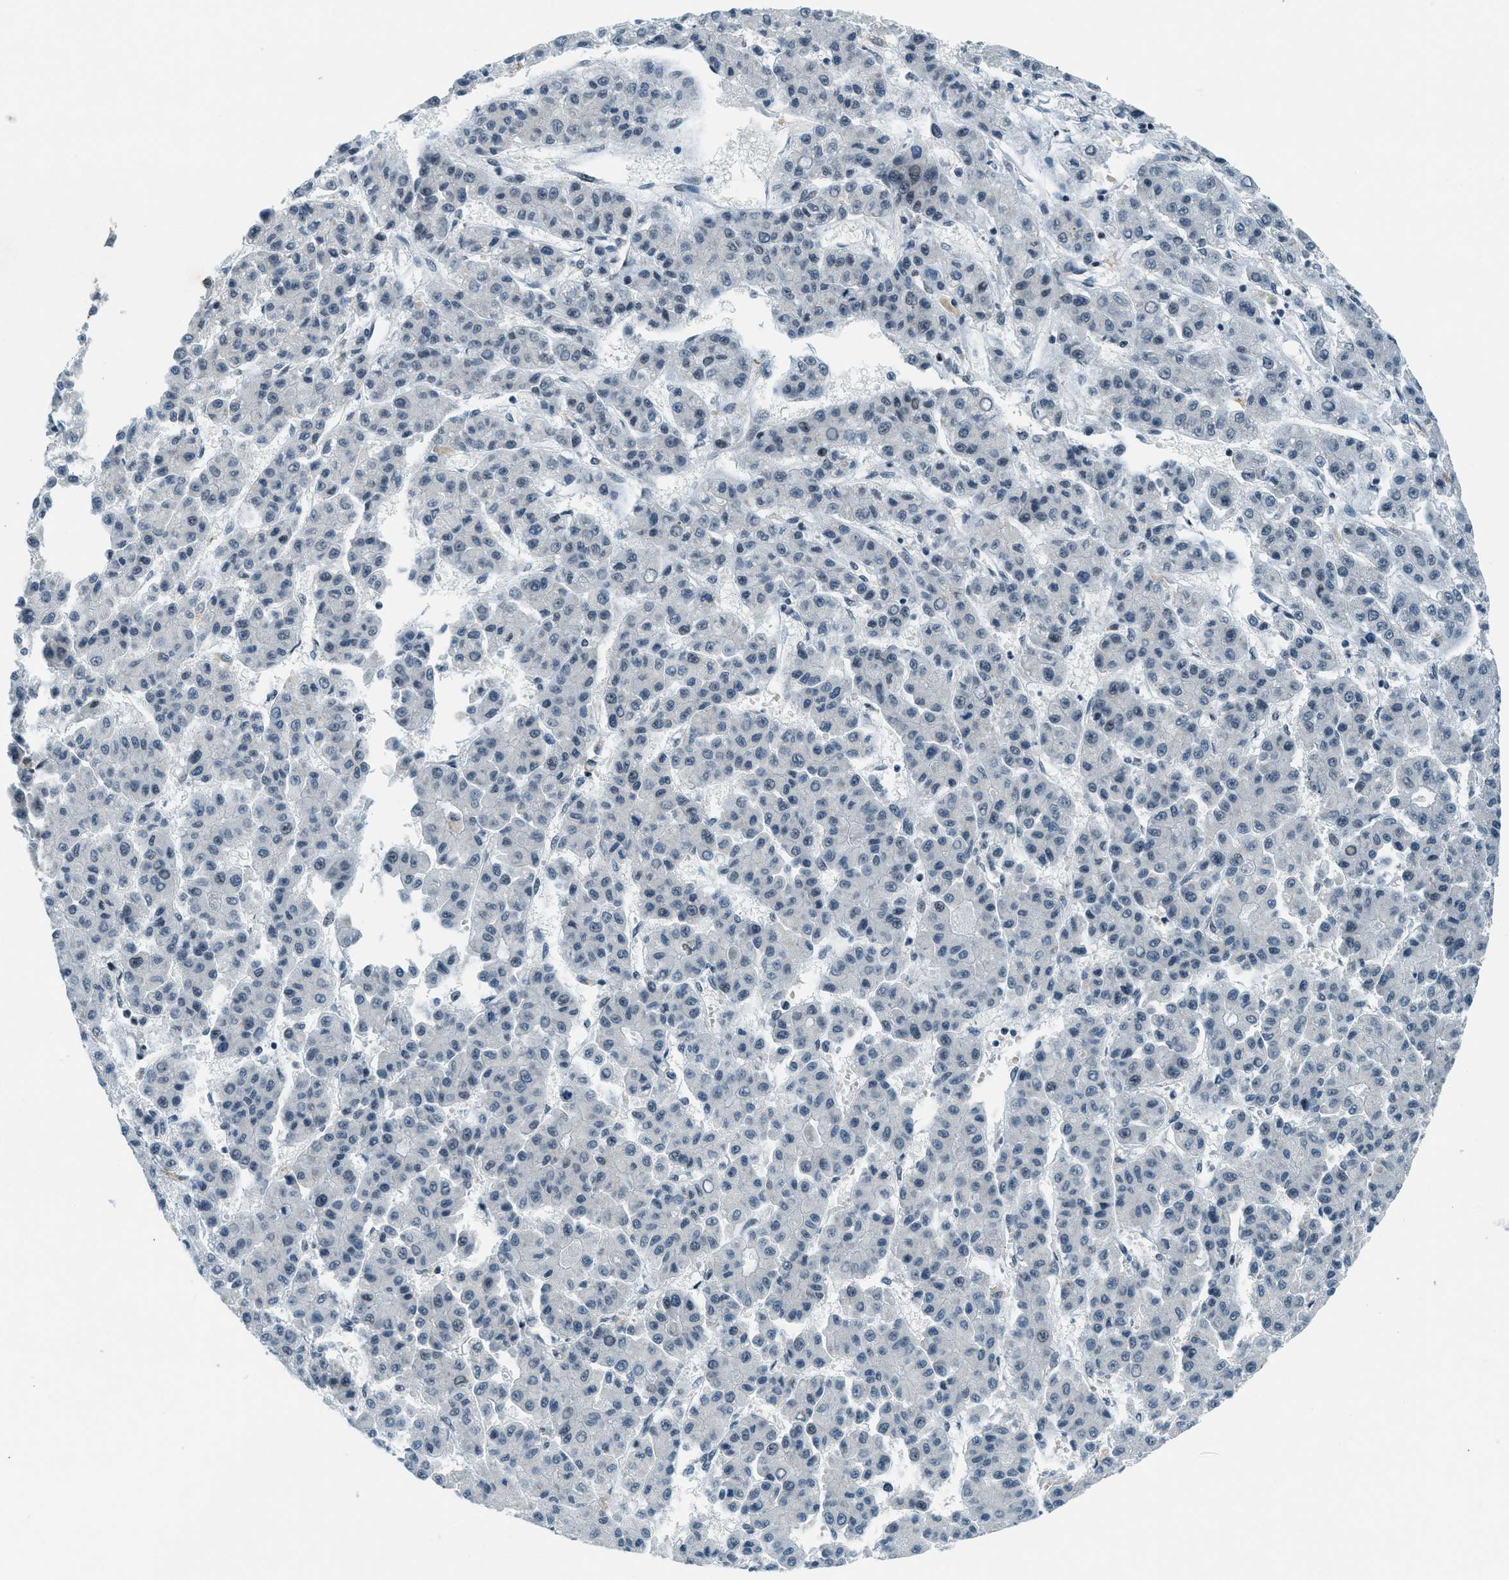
{"staining": {"intensity": "negative", "quantity": "none", "location": "none"}, "tissue": "liver cancer", "cell_type": "Tumor cells", "image_type": "cancer", "snomed": [{"axis": "morphology", "description": "Carcinoma, Hepatocellular, NOS"}, {"axis": "topography", "description": "Liver"}], "caption": "The immunohistochemistry (IHC) image has no significant staining in tumor cells of hepatocellular carcinoma (liver) tissue.", "gene": "KLF6", "patient": {"sex": "male", "age": 70}}